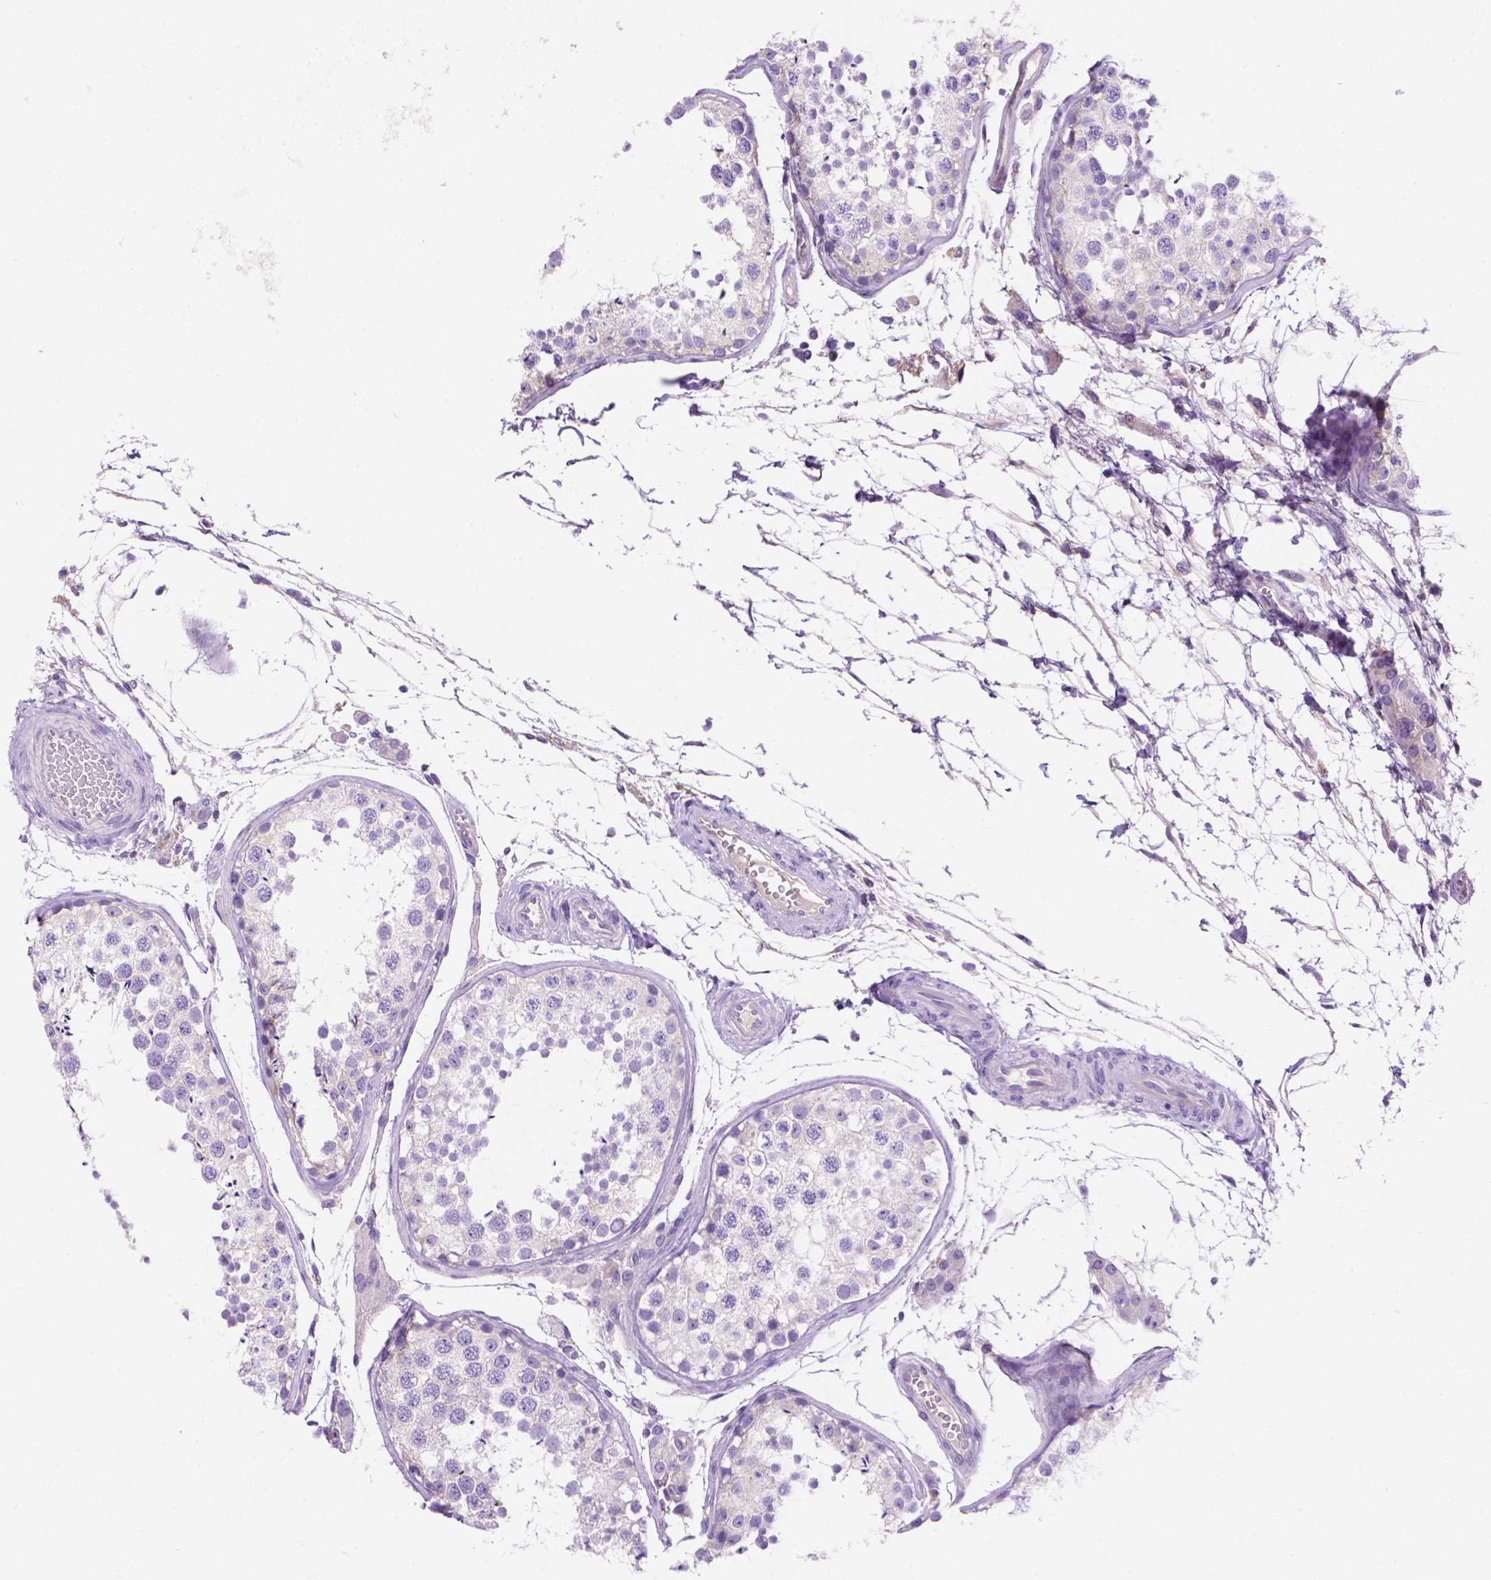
{"staining": {"intensity": "negative", "quantity": "none", "location": "none"}, "tissue": "testis", "cell_type": "Cells in seminiferous ducts", "image_type": "normal", "snomed": [{"axis": "morphology", "description": "Normal tissue, NOS"}, {"axis": "topography", "description": "Testis"}], "caption": "This is an immunohistochemistry image of unremarkable testis. There is no positivity in cells in seminiferous ducts.", "gene": "CEACAM7", "patient": {"sex": "male", "age": 29}}